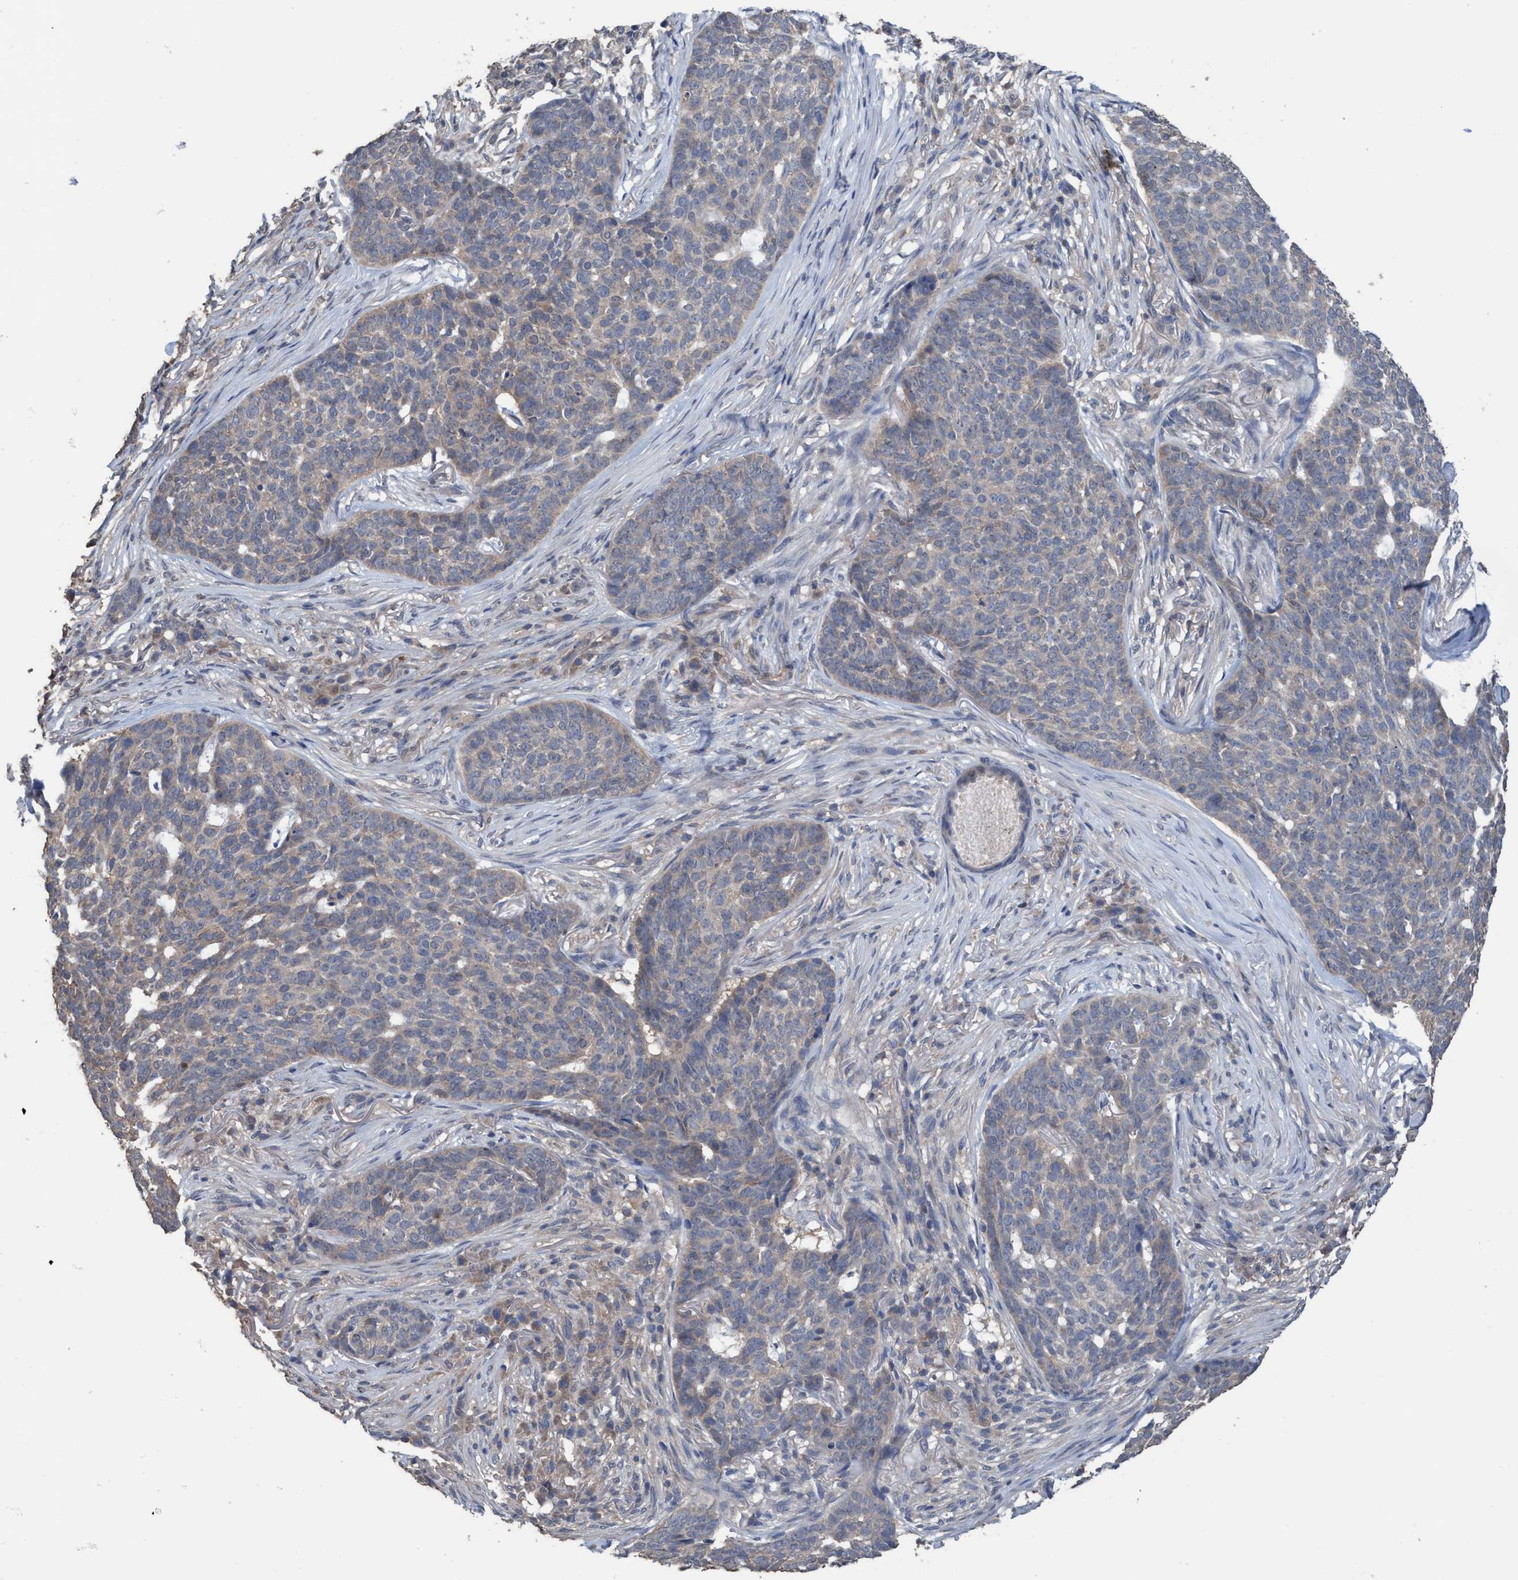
{"staining": {"intensity": "negative", "quantity": "none", "location": "none"}, "tissue": "skin cancer", "cell_type": "Tumor cells", "image_type": "cancer", "snomed": [{"axis": "morphology", "description": "Basal cell carcinoma"}, {"axis": "topography", "description": "Skin"}], "caption": "High magnification brightfield microscopy of skin cancer (basal cell carcinoma) stained with DAB (brown) and counterstained with hematoxylin (blue): tumor cells show no significant staining.", "gene": "GLOD4", "patient": {"sex": "male", "age": 85}}